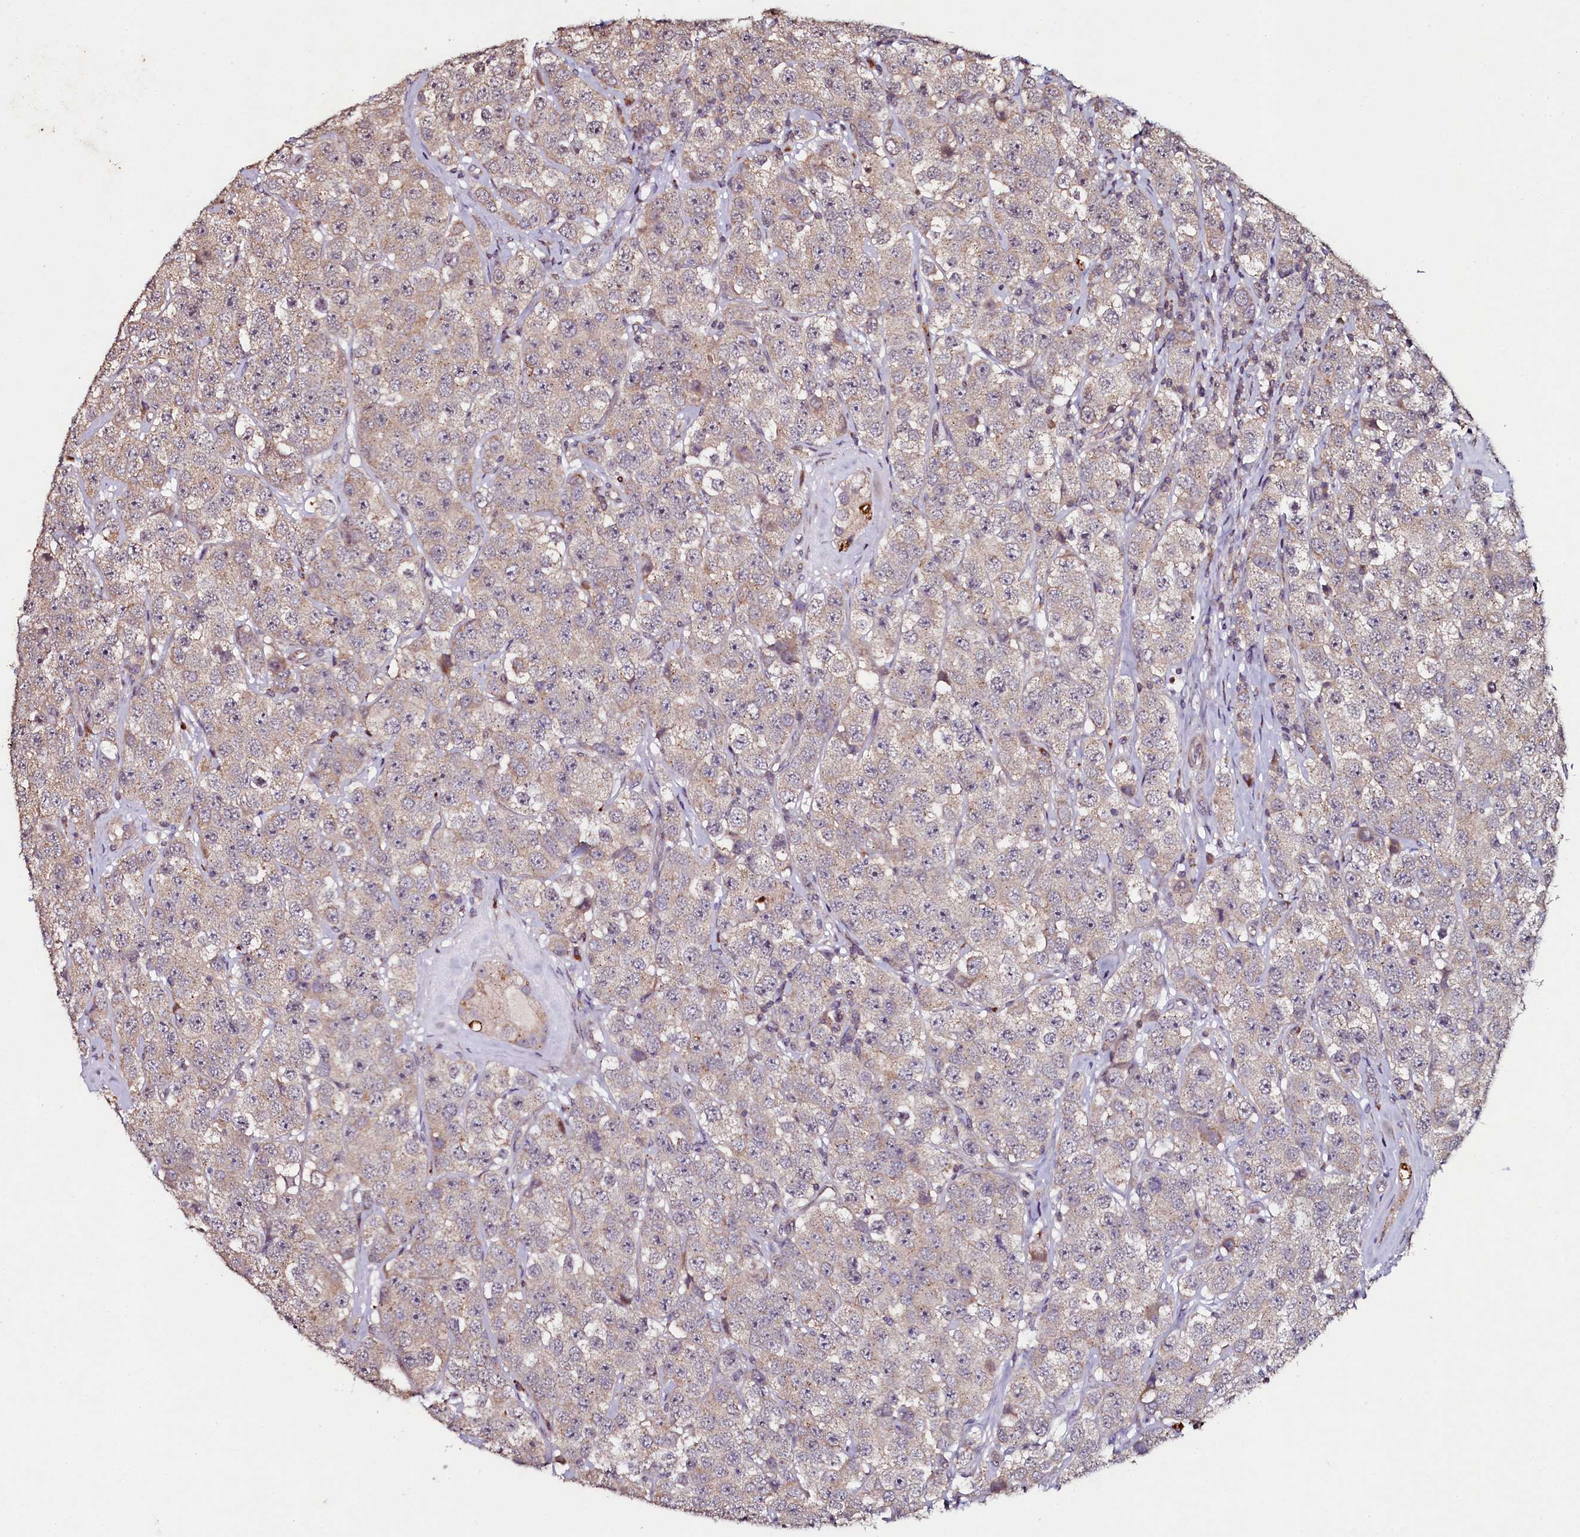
{"staining": {"intensity": "weak", "quantity": "25%-75%", "location": "cytoplasmic/membranous"}, "tissue": "testis cancer", "cell_type": "Tumor cells", "image_type": "cancer", "snomed": [{"axis": "morphology", "description": "Seminoma, NOS"}, {"axis": "topography", "description": "Testis"}], "caption": "Tumor cells show weak cytoplasmic/membranous expression in approximately 25%-75% of cells in testis cancer (seminoma).", "gene": "SEC24C", "patient": {"sex": "male", "age": 28}}